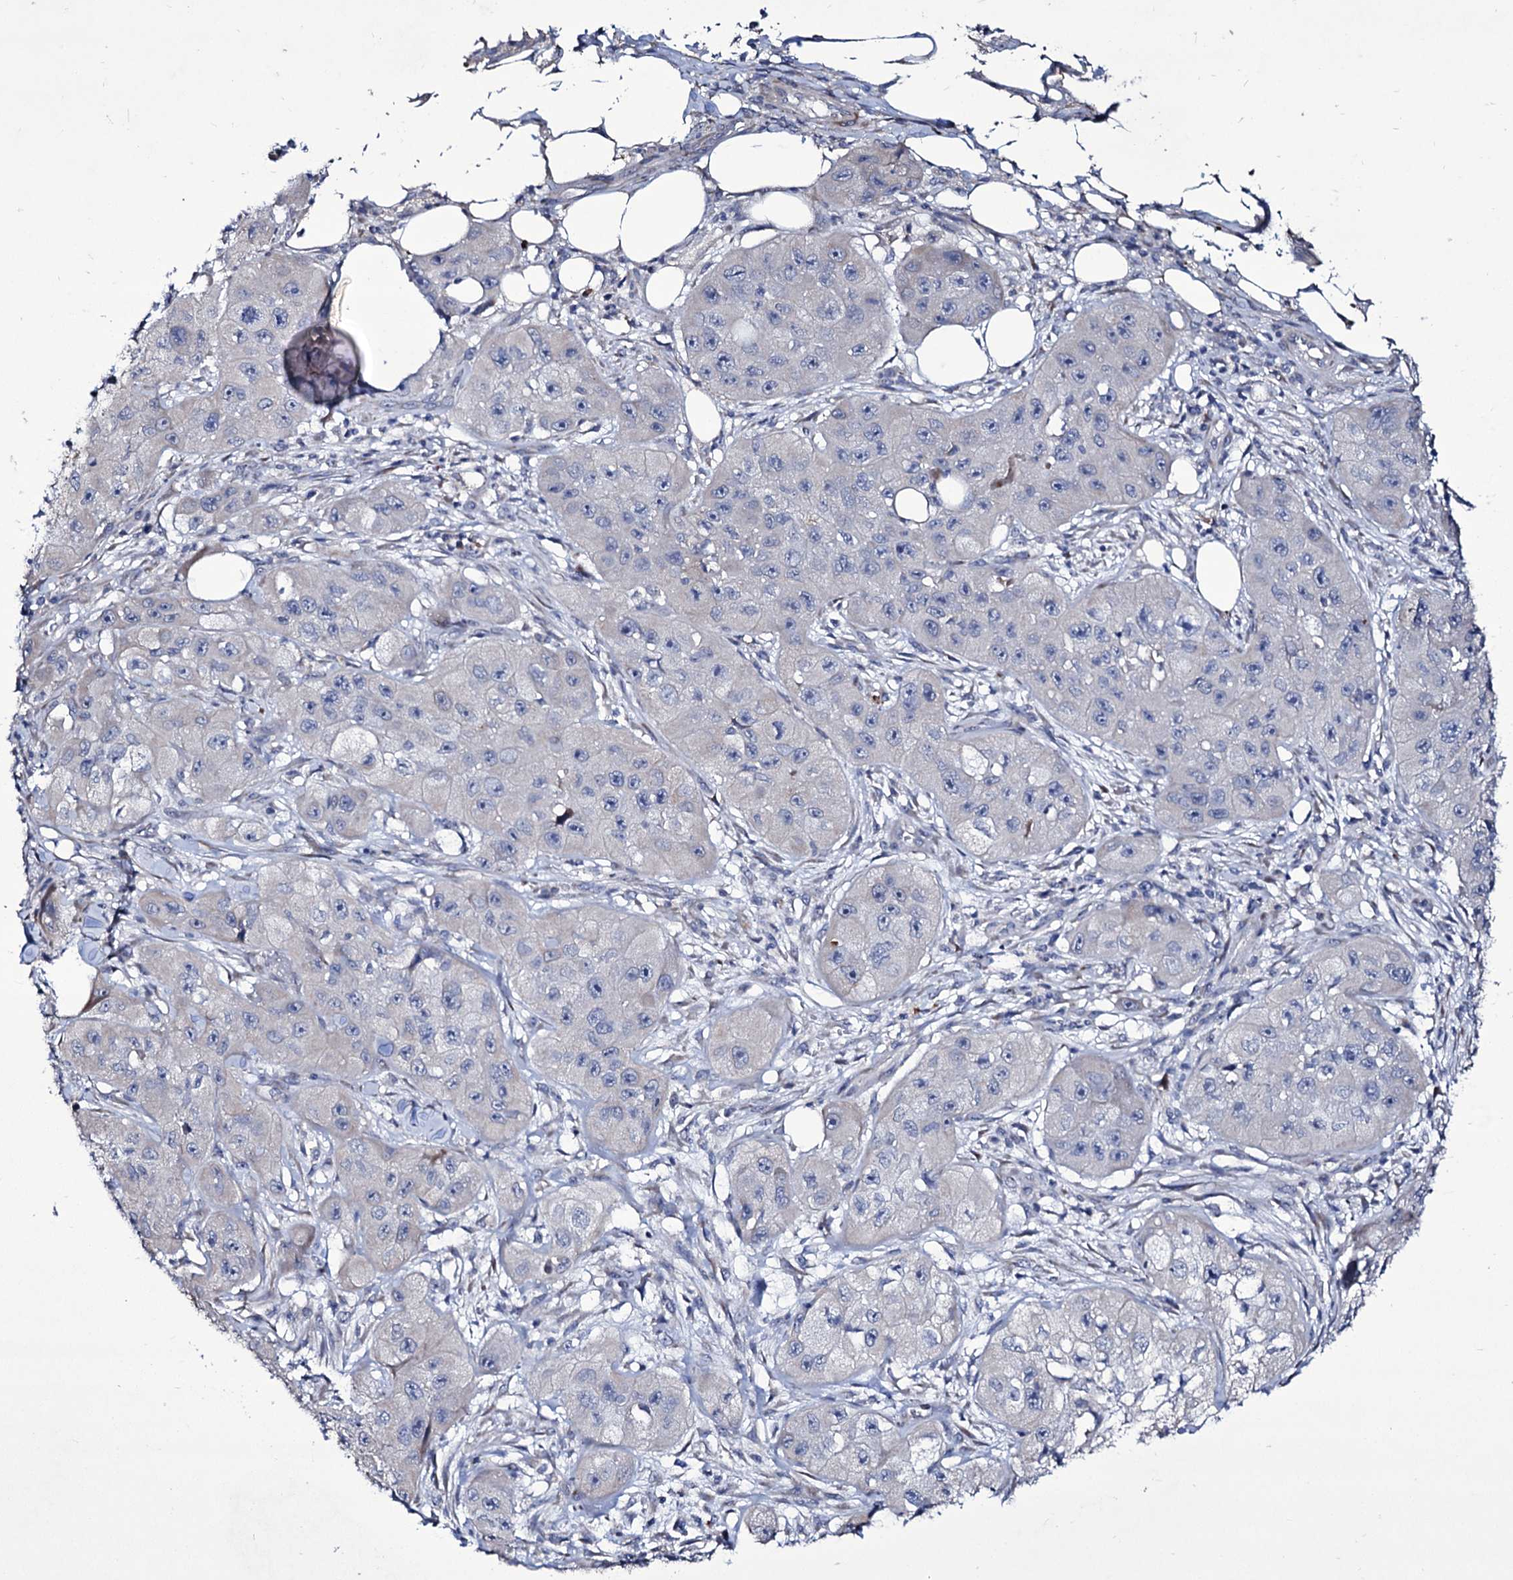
{"staining": {"intensity": "negative", "quantity": "none", "location": "none"}, "tissue": "skin cancer", "cell_type": "Tumor cells", "image_type": "cancer", "snomed": [{"axis": "morphology", "description": "Squamous cell carcinoma, NOS"}, {"axis": "topography", "description": "Skin"}, {"axis": "topography", "description": "Subcutis"}], "caption": "Immunohistochemistry histopathology image of human squamous cell carcinoma (skin) stained for a protein (brown), which reveals no positivity in tumor cells.", "gene": "TUBGCP5", "patient": {"sex": "male", "age": 73}}